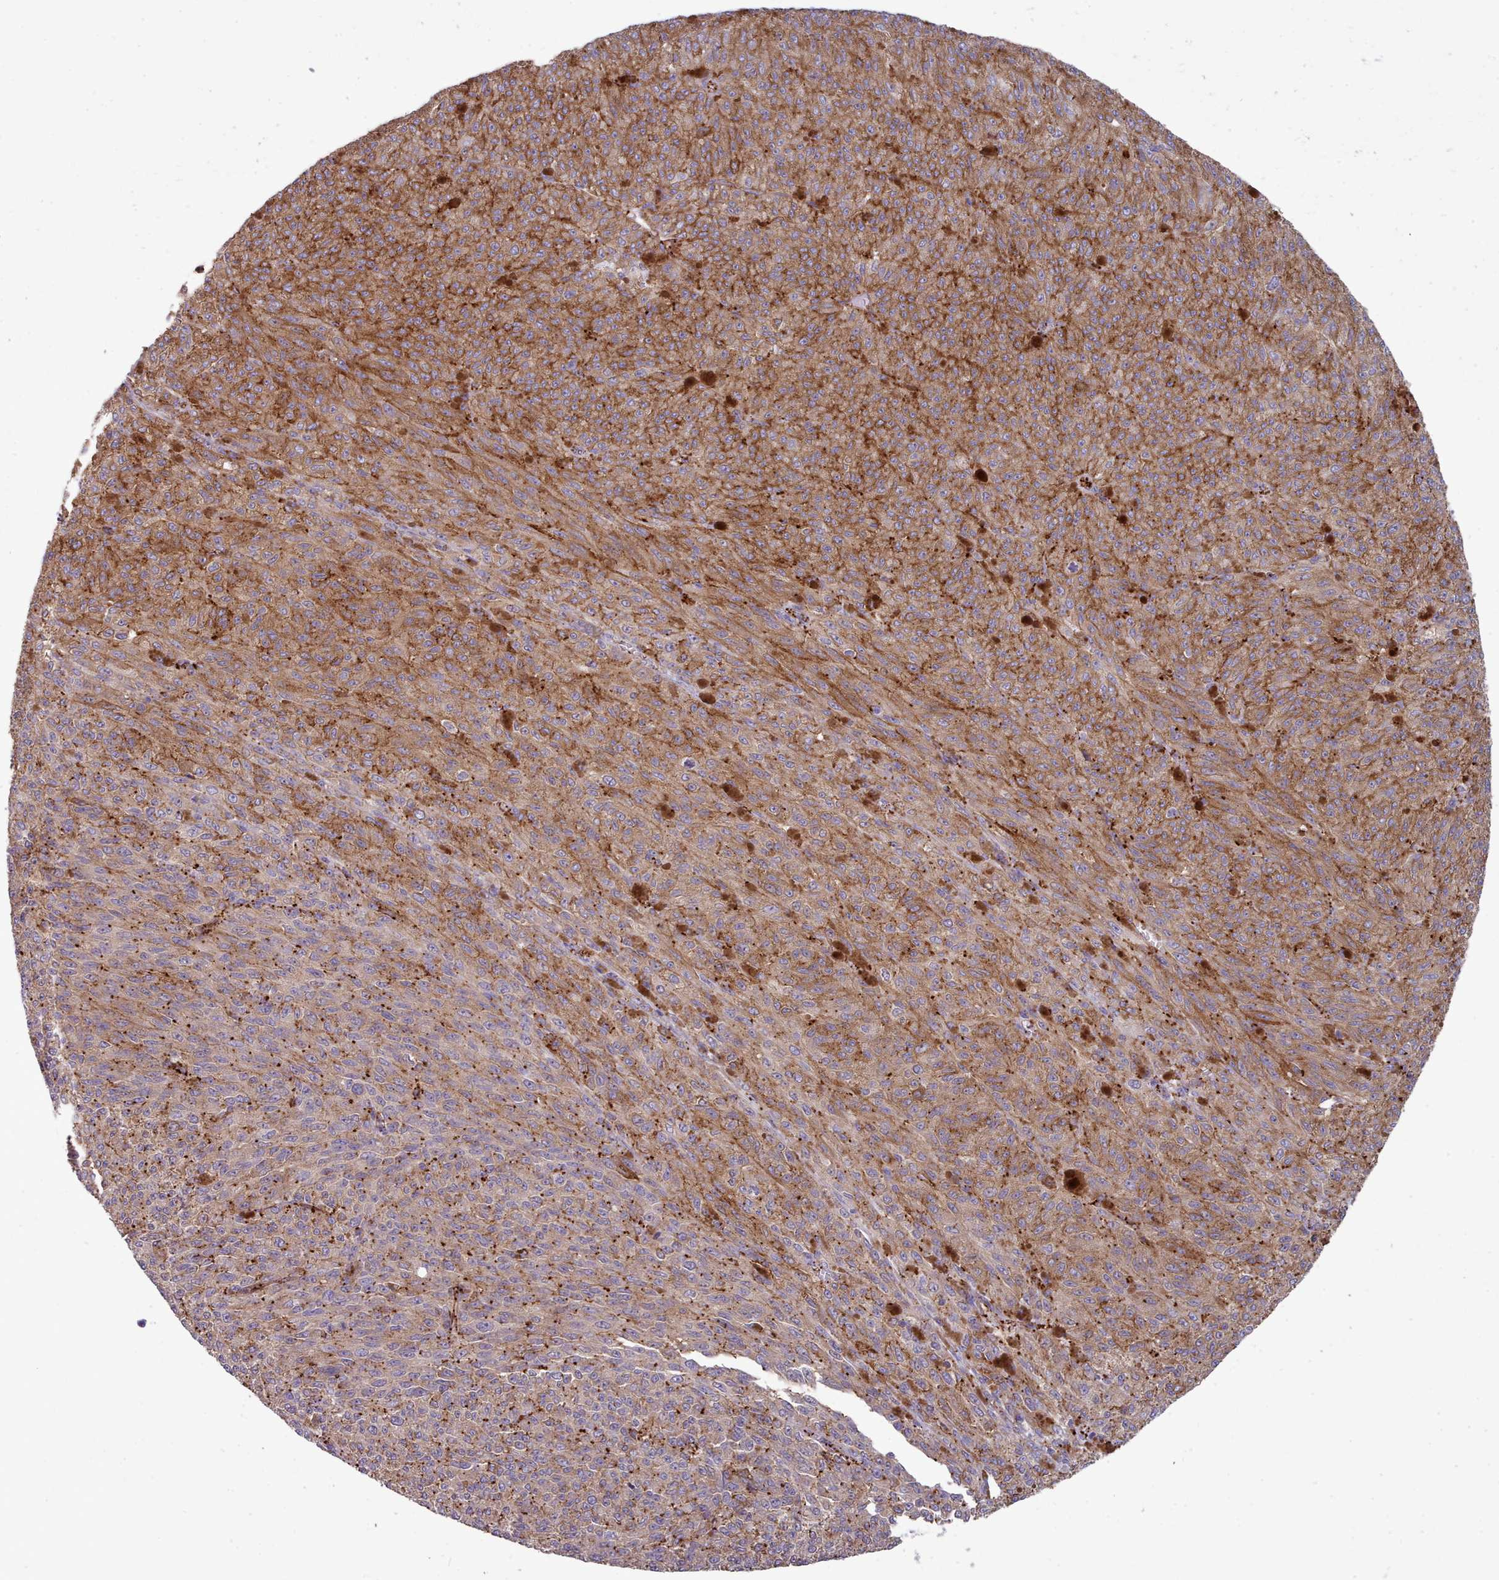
{"staining": {"intensity": "moderate", "quantity": ">75%", "location": "cytoplasmic/membranous"}, "tissue": "melanoma", "cell_type": "Tumor cells", "image_type": "cancer", "snomed": [{"axis": "morphology", "description": "Malignant melanoma, NOS"}, {"axis": "topography", "description": "Skin"}], "caption": "Tumor cells display moderate cytoplasmic/membranous positivity in about >75% of cells in malignant melanoma.", "gene": "CD300LF", "patient": {"sex": "female", "age": 52}}